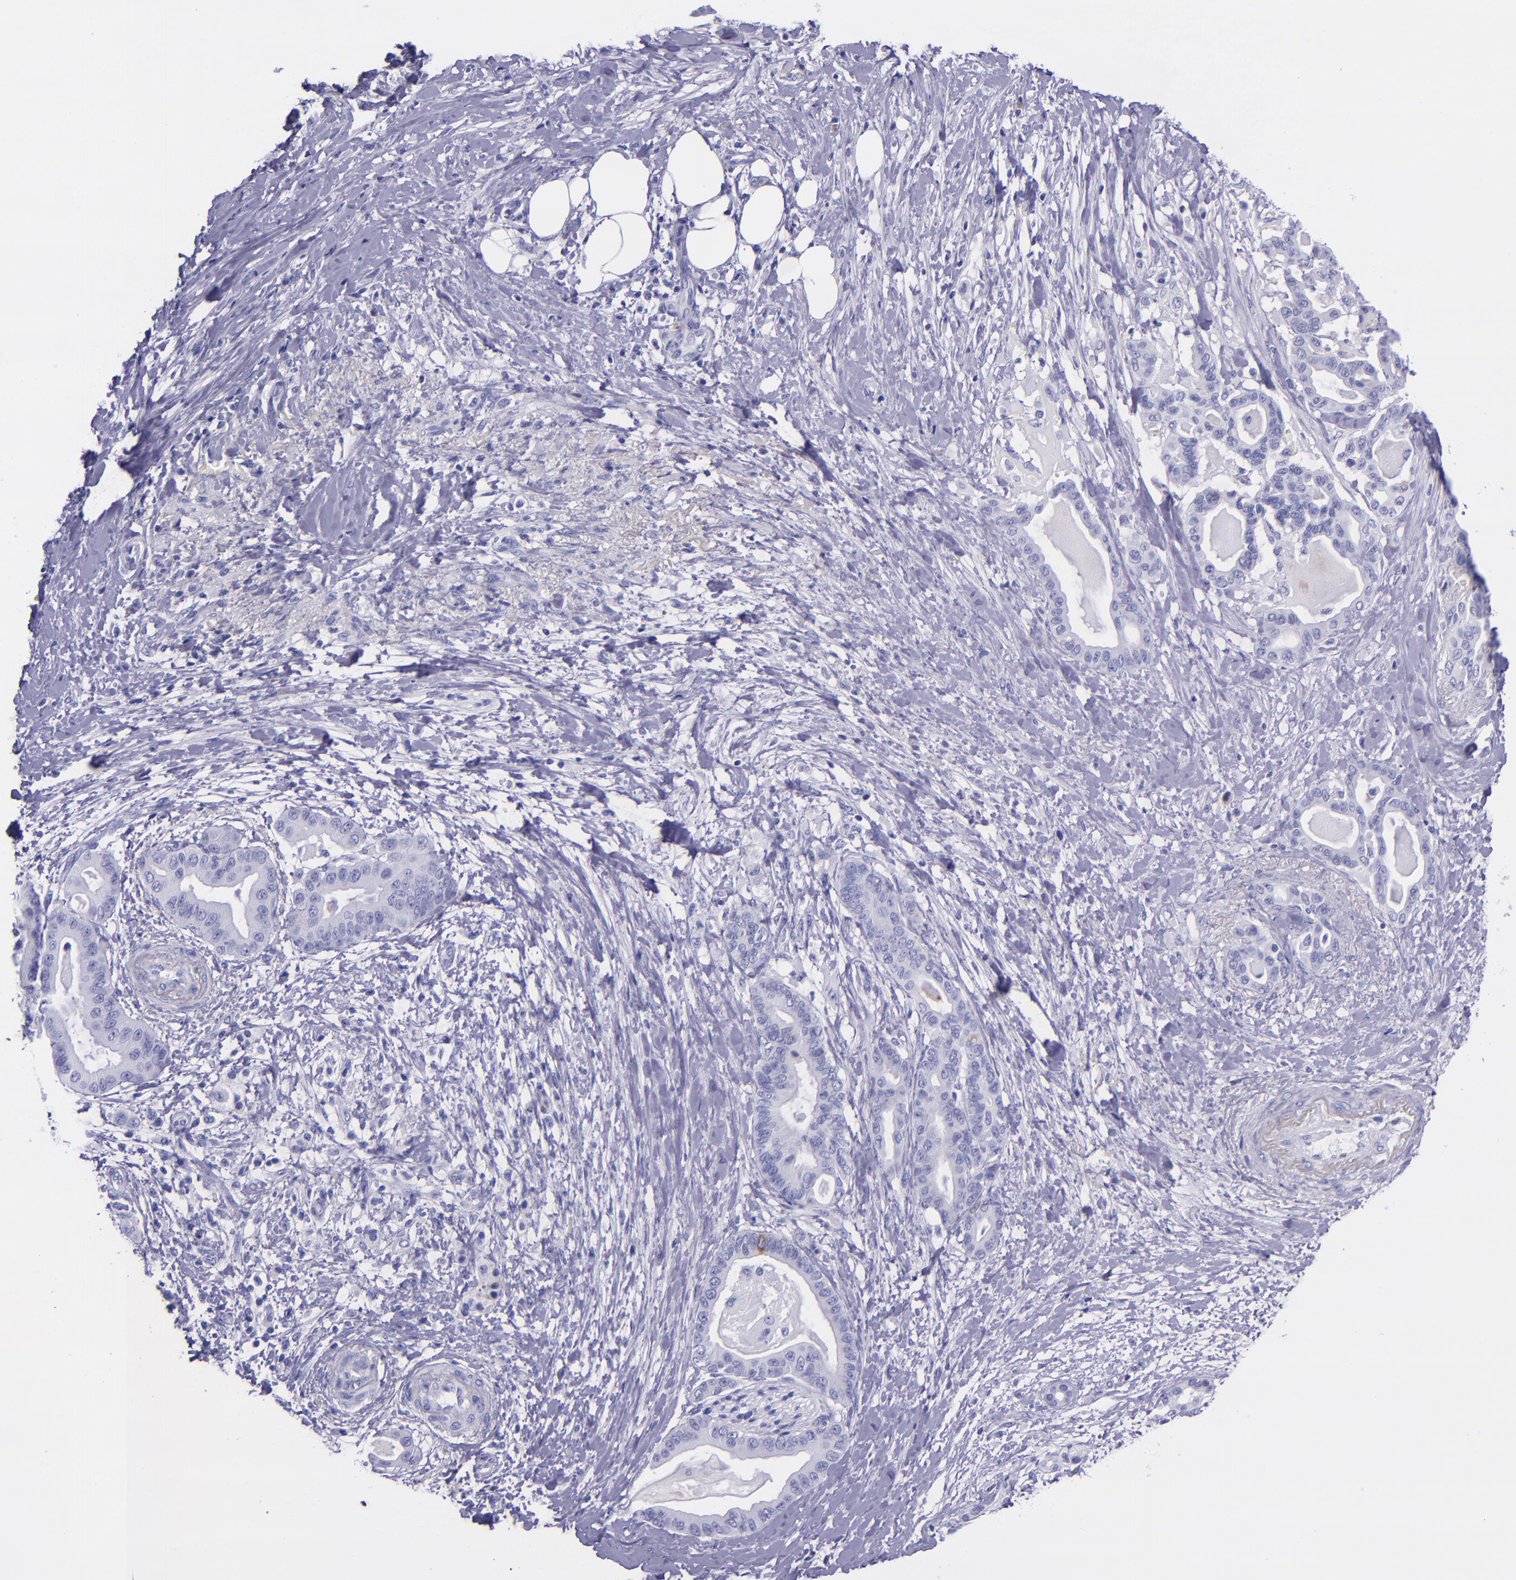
{"staining": {"intensity": "negative", "quantity": "none", "location": "none"}, "tissue": "pancreatic cancer", "cell_type": "Tumor cells", "image_type": "cancer", "snomed": [{"axis": "morphology", "description": "Adenocarcinoma, NOS"}, {"axis": "topography", "description": "Pancreas"}], "caption": "Protein analysis of pancreatic cancer shows no significant staining in tumor cells.", "gene": "SLPI", "patient": {"sex": "male", "age": 63}}